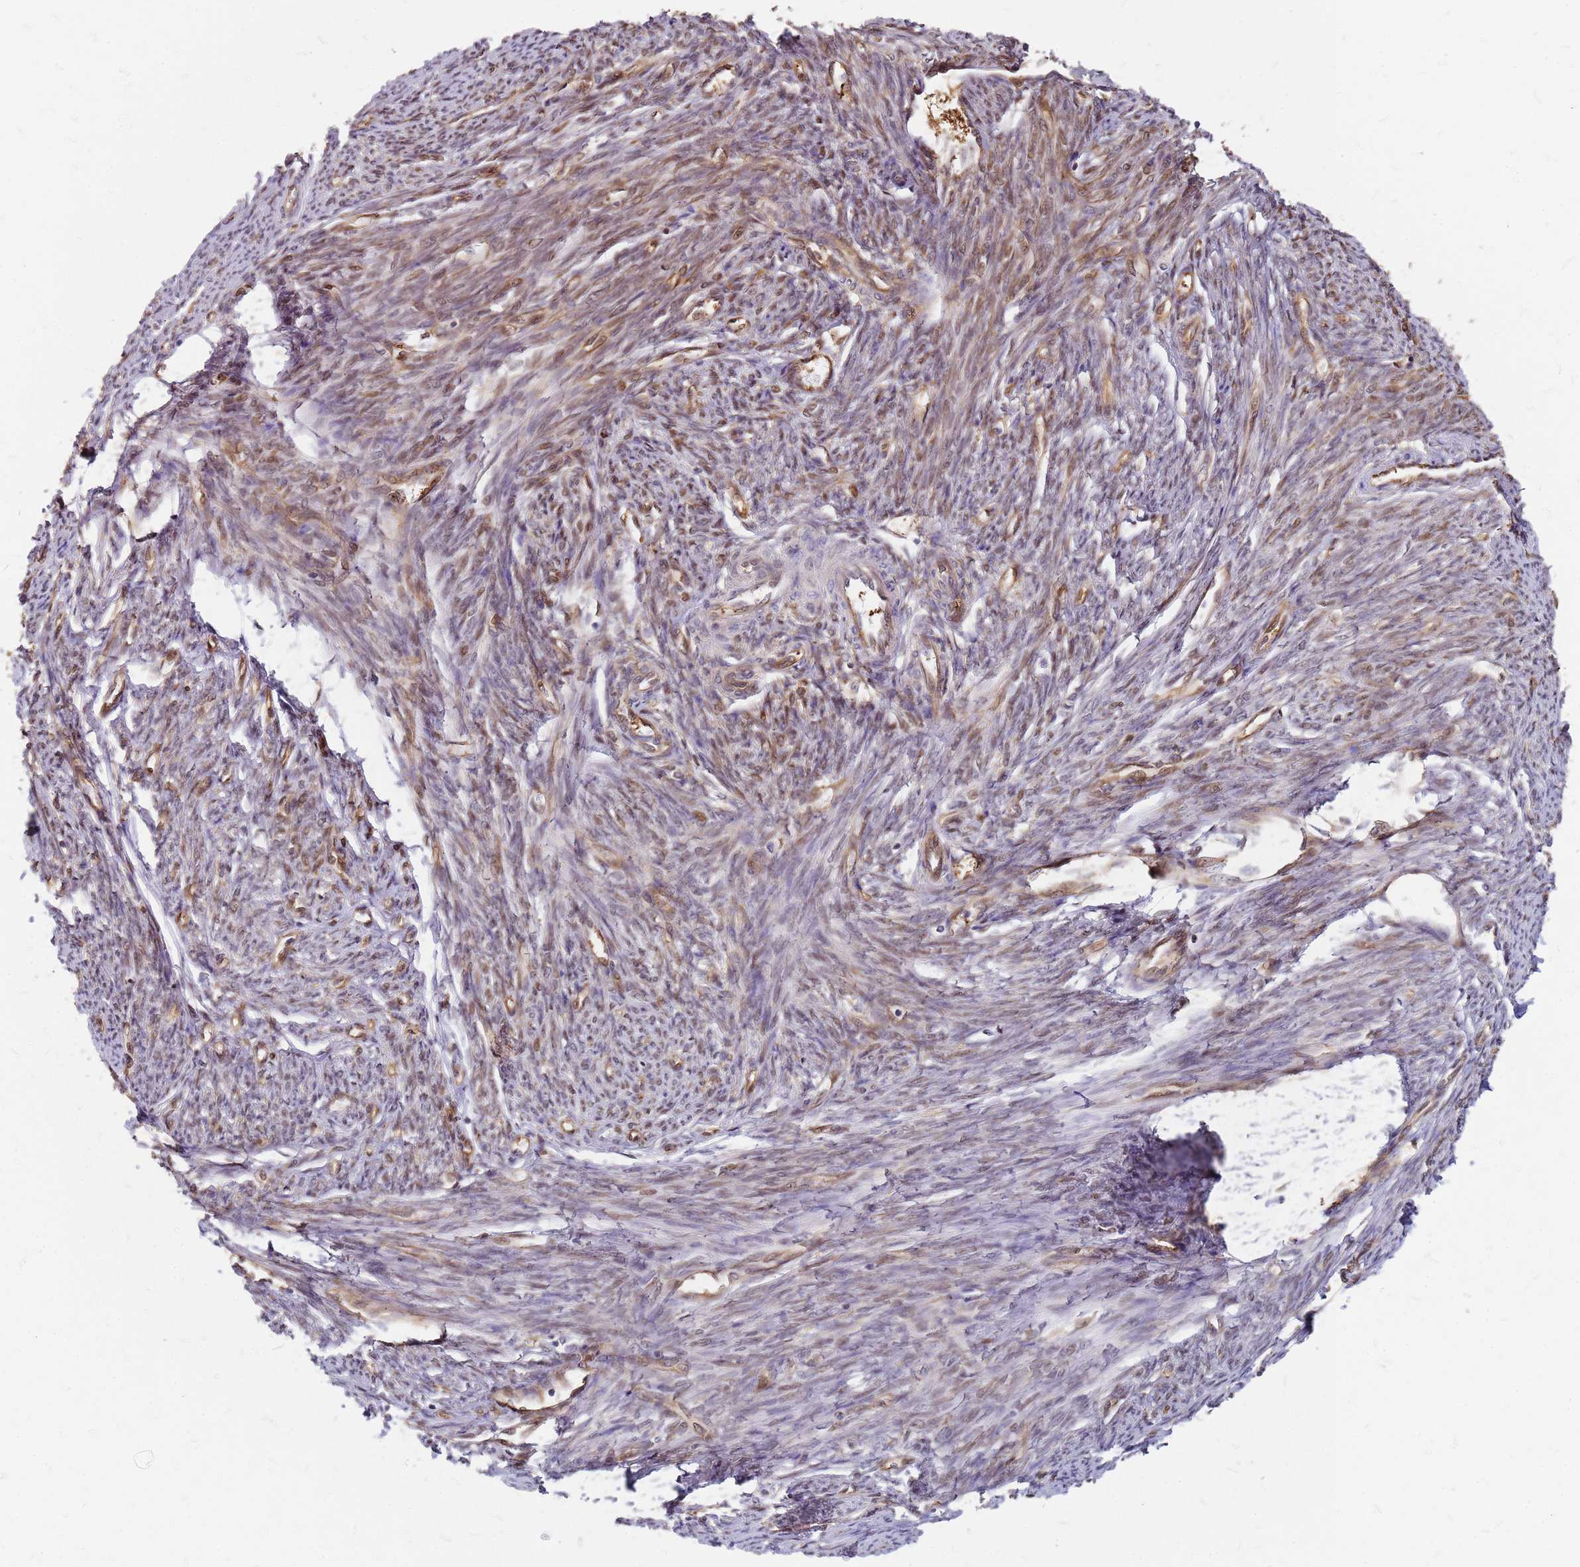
{"staining": {"intensity": "moderate", "quantity": "25%-75%", "location": "cytoplasmic/membranous,nuclear"}, "tissue": "smooth muscle", "cell_type": "Smooth muscle cells", "image_type": "normal", "snomed": [{"axis": "morphology", "description": "Normal tissue, NOS"}, {"axis": "topography", "description": "Smooth muscle"}, {"axis": "topography", "description": "Uterus"}], "caption": "An image showing moderate cytoplasmic/membranous,nuclear expression in approximately 25%-75% of smooth muscle cells in unremarkable smooth muscle, as visualized by brown immunohistochemical staining.", "gene": "HDX", "patient": {"sex": "female", "age": 59}}